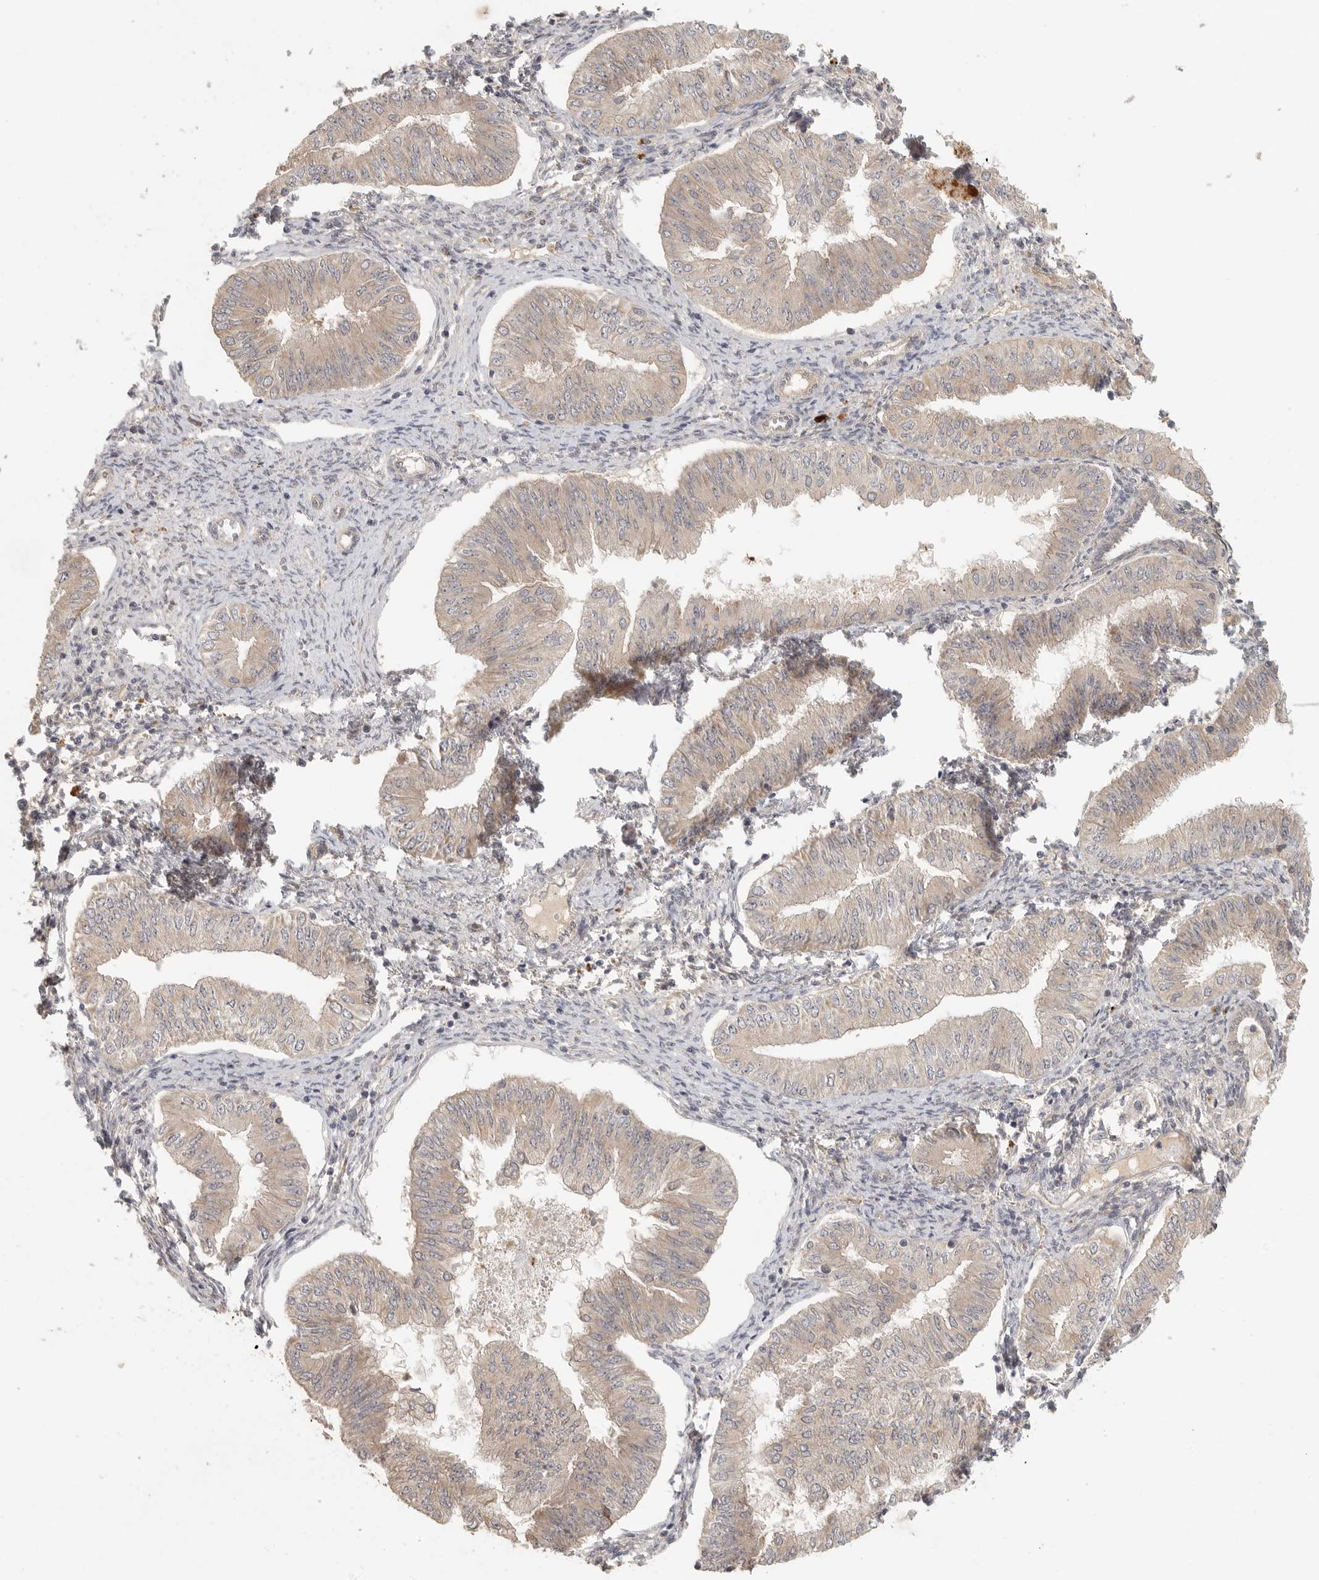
{"staining": {"intensity": "weak", "quantity": ">75%", "location": "cytoplasmic/membranous"}, "tissue": "endometrial cancer", "cell_type": "Tumor cells", "image_type": "cancer", "snomed": [{"axis": "morphology", "description": "Normal tissue, NOS"}, {"axis": "morphology", "description": "Adenocarcinoma, NOS"}, {"axis": "topography", "description": "Endometrium"}], "caption": "Immunohistochemistry (DAB (3,3'-diaminobenzidine)) staining of human endometrial cancer (adenocarcinoma) reveals weak cytoplasmic/membranous protein positivity in approximately >75% of tumor cells.", "gene": "HDAC6", "patient": {"sex": "female", "age": 53}}